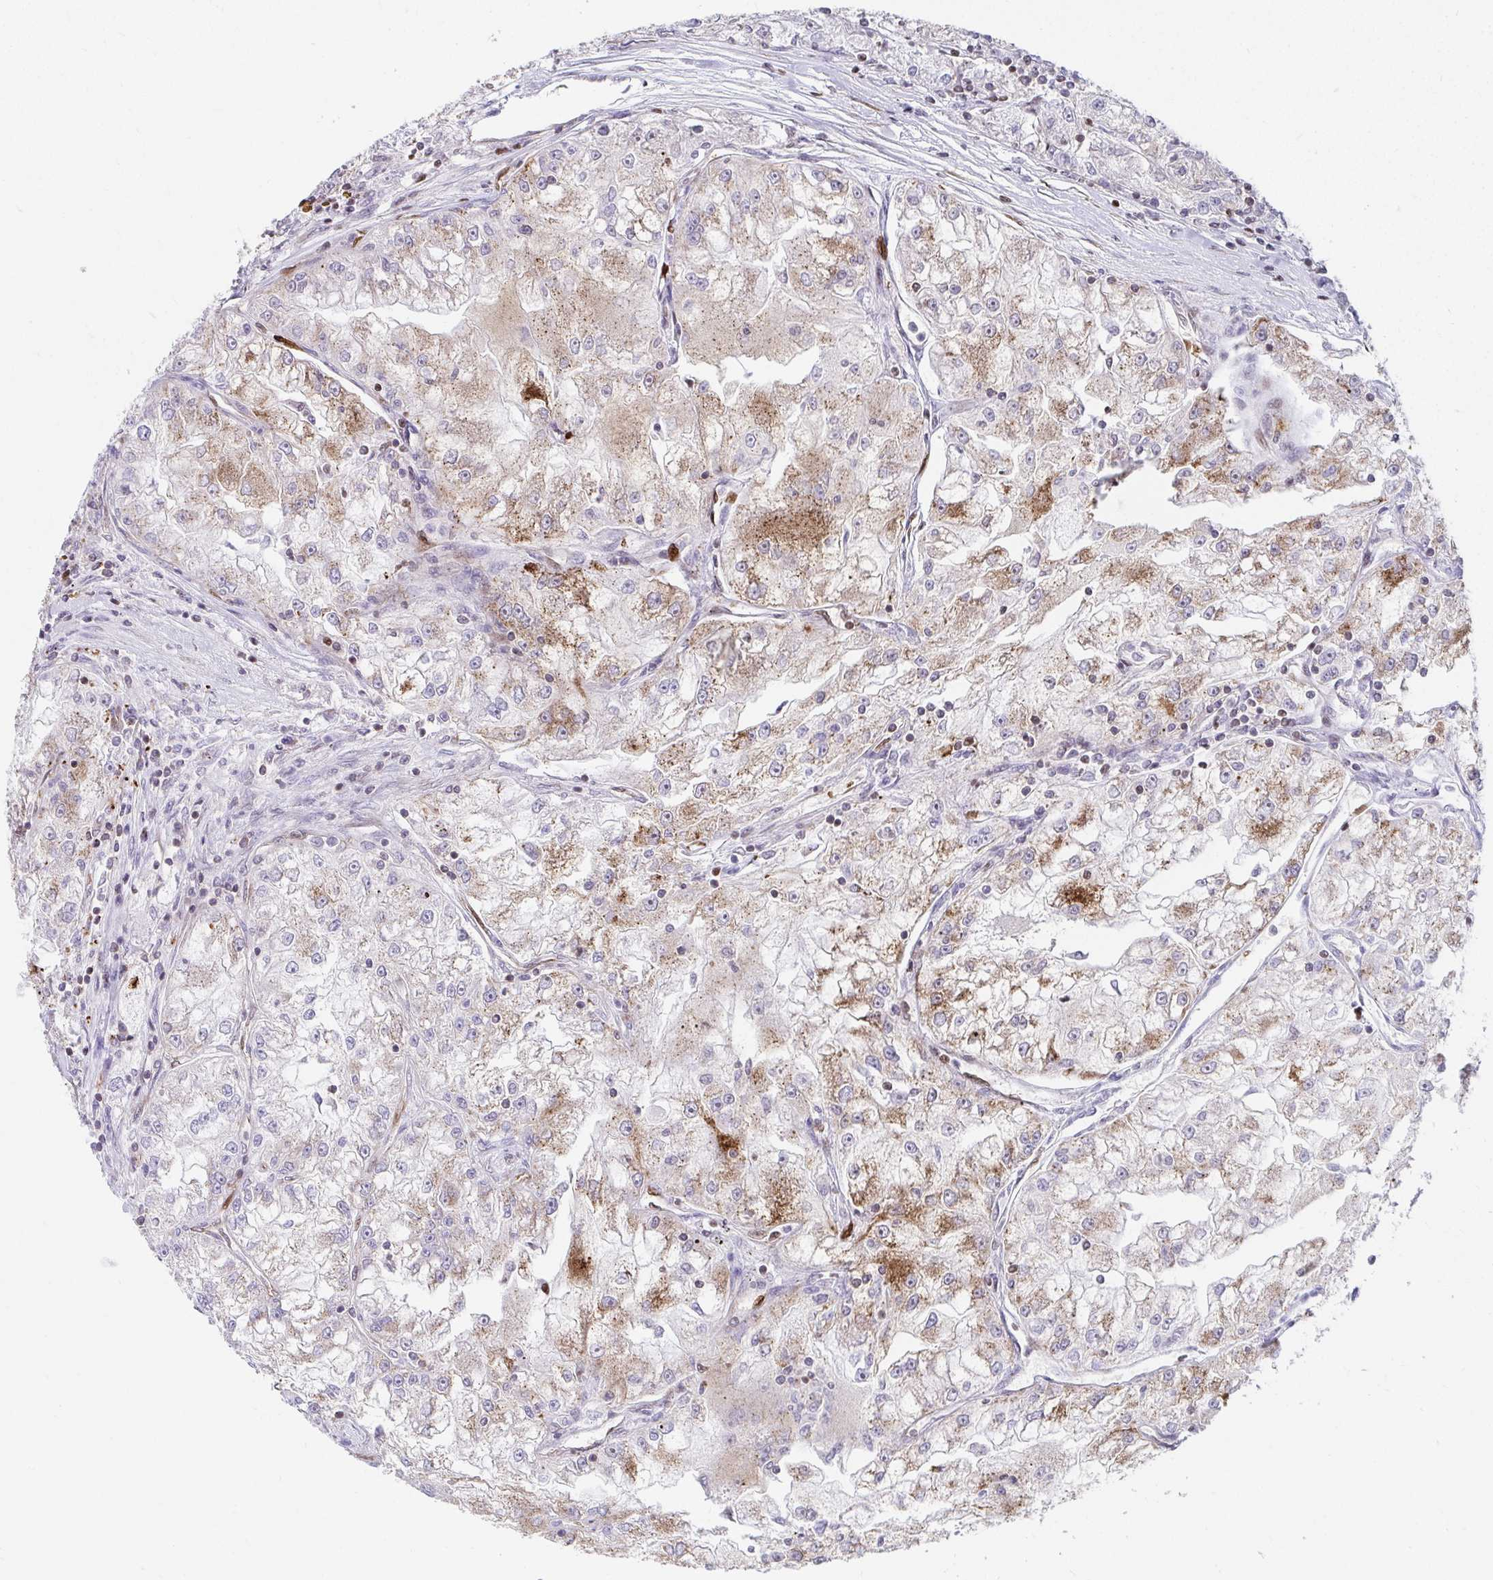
{"staining": {"intensity": "moderate", "quantity": "25%-75%", "location": "cytoplasmic/membranous"}, "tissue": "renal cancer", "cell_type": "Tumor cells", "image_type": "cancer", "snomed": [{"axis": "morphology", "description": "Adenocarcinoma, NOS"}, {"axis": "topography", "description": "Kidney"}], "caption": "Renal cancer stained with a protein marker demonstrates moderate staining in tumor cells.", "gene": "FOXN3", "patient": {"sex": "female", "age": 72}}